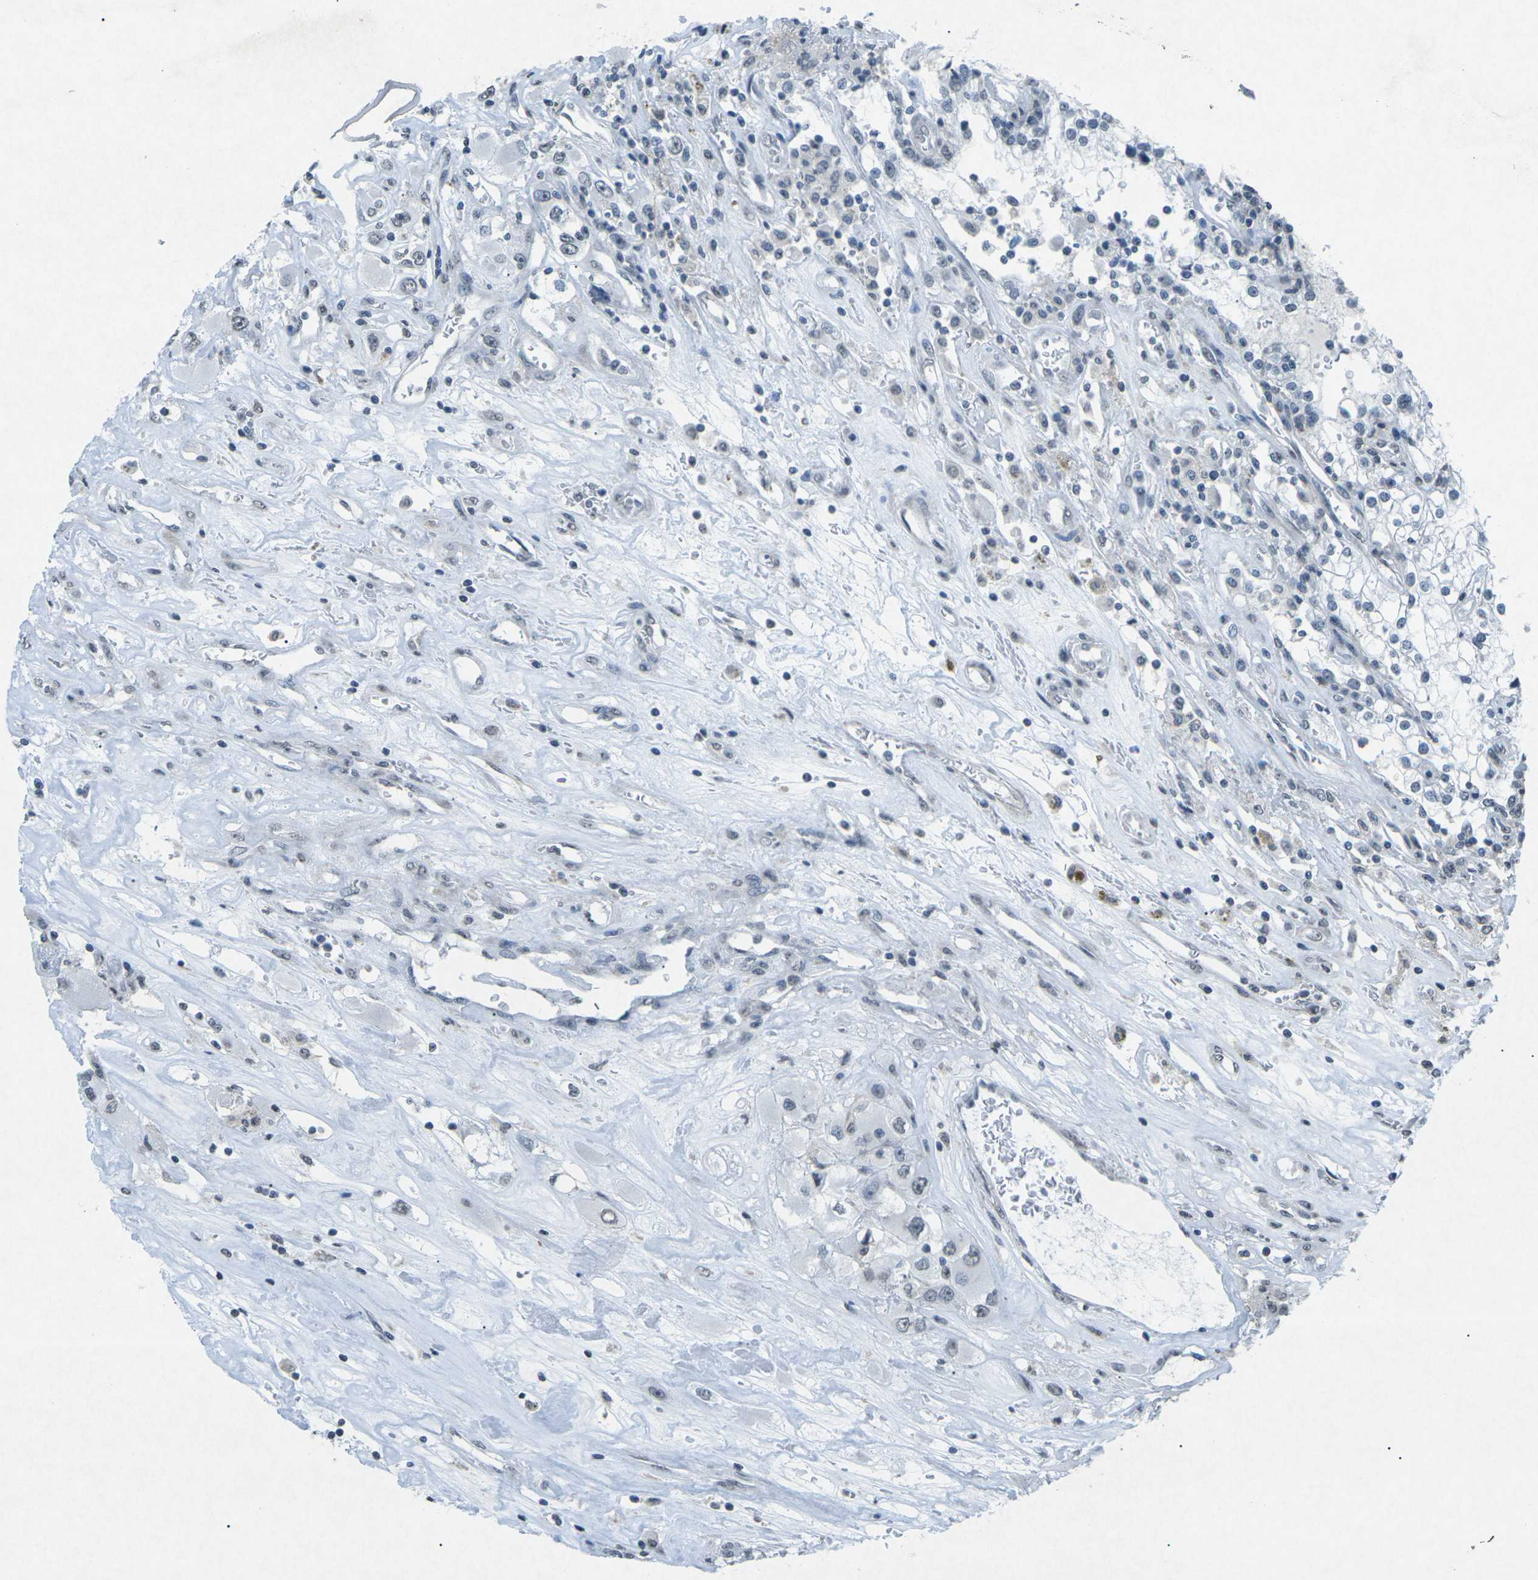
{"staining": {"intensity": "negative", "quantity": "none", "location": "none"}, "tissue": "renal cancer", "cell_type": "Tumor cells", "image_type": "cancer", "snomed": [{"axis": "morphology", "description": "Adenocarcinoma, NOS"}, {"axis": "topography", "description": "Kidney"}], "caption": "IHC image of renal cancer stained for a protein (brown), which exhibits no positivity in tumor cells.", "gene": "TFR2", "patient": {"sex": "female", "age": 52}}